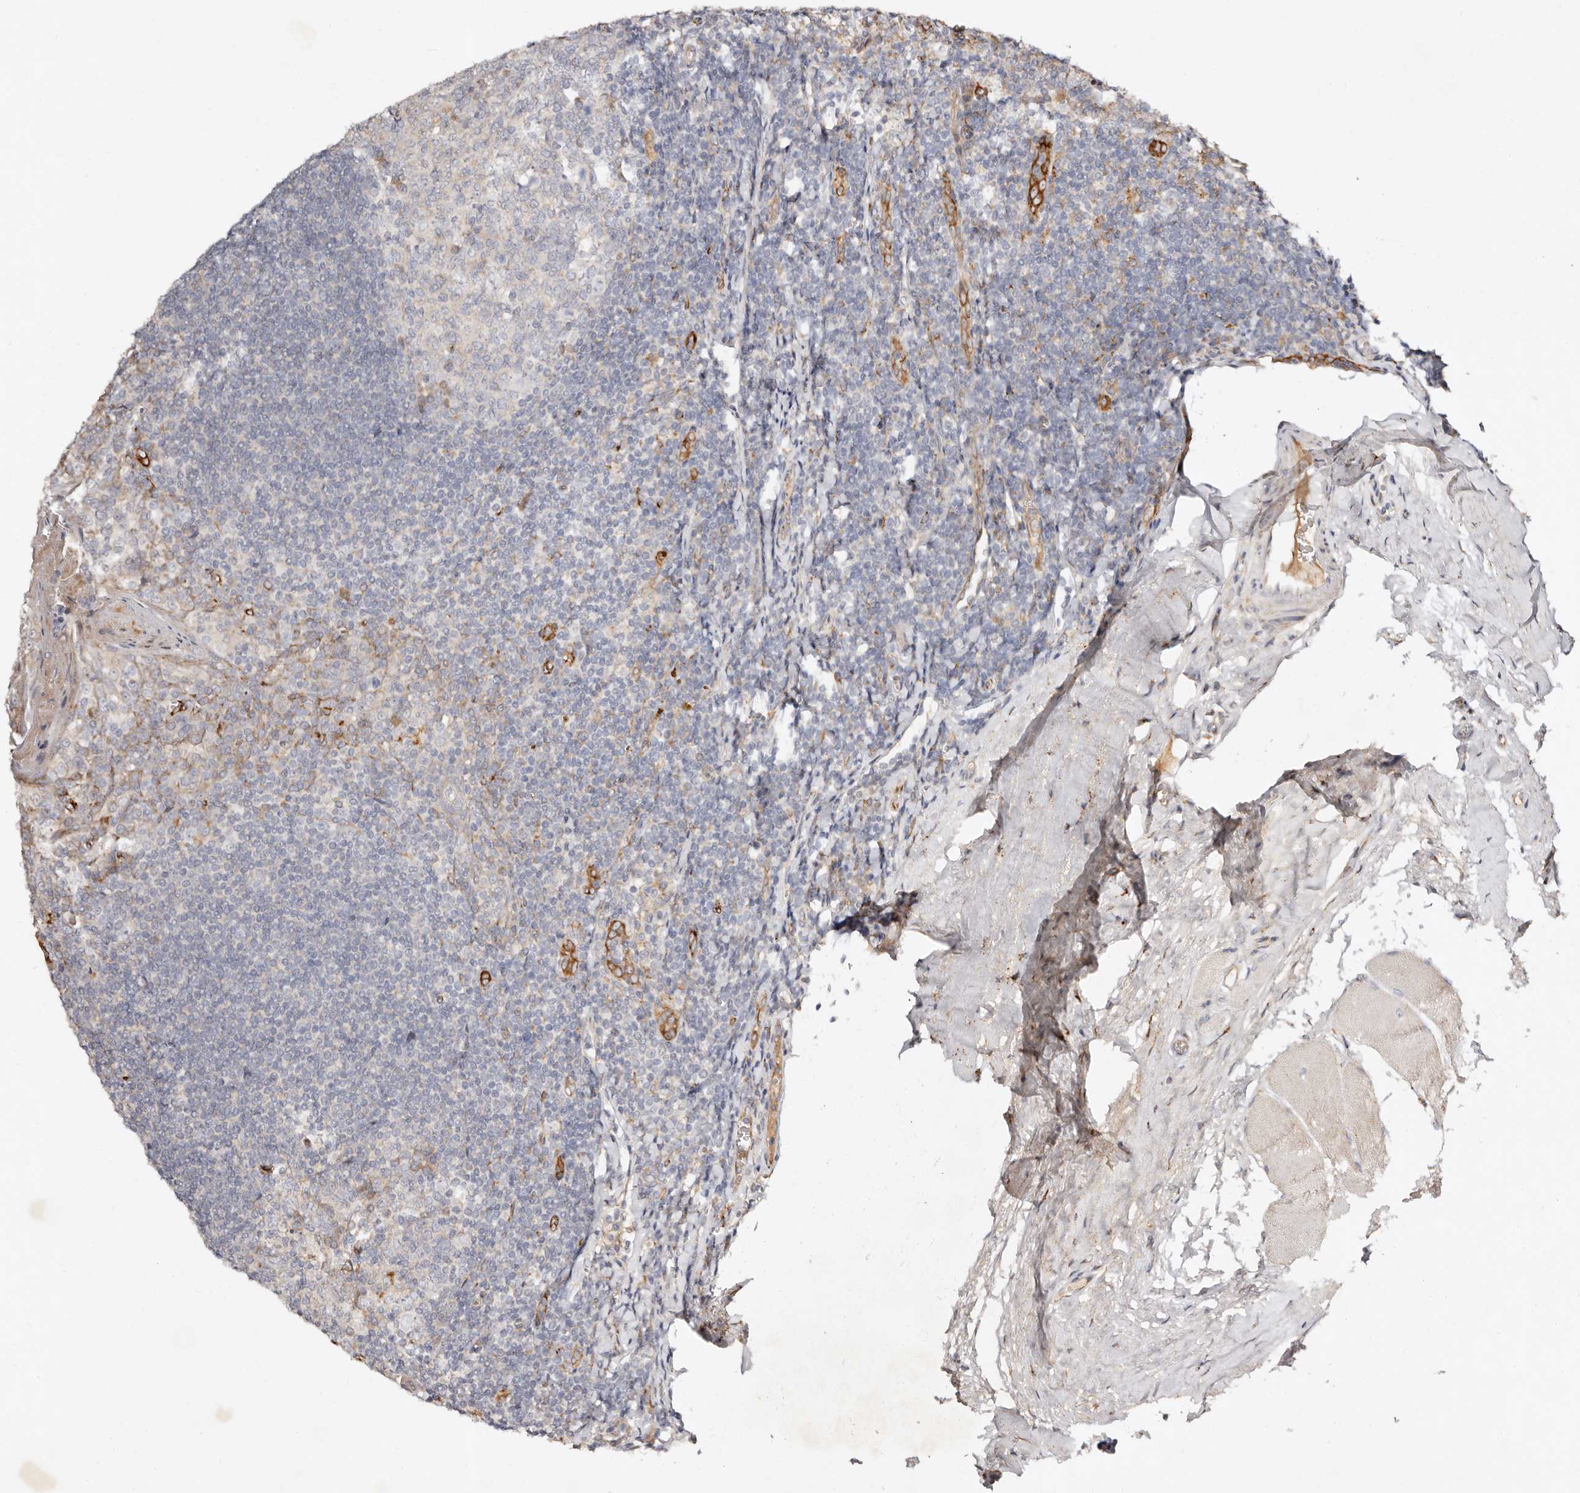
{"staining": {"intensity": "negative", "quantity": "none", "location": "none"}, "tissue": "tonsil", "cell_type": "Germinal center cells", "image_type": "normal", "snomed": [{"axis": "morphology", "description": "Normal tissue, NOS"}, {"axis": "topography", "description": "Tonsil"}], "caption": "Micrograph shows no significant protein staining in germinal center cells of benign tonsil.", "gene": "SERPINH1", "patient": {"sex": "male", "age": 27}}